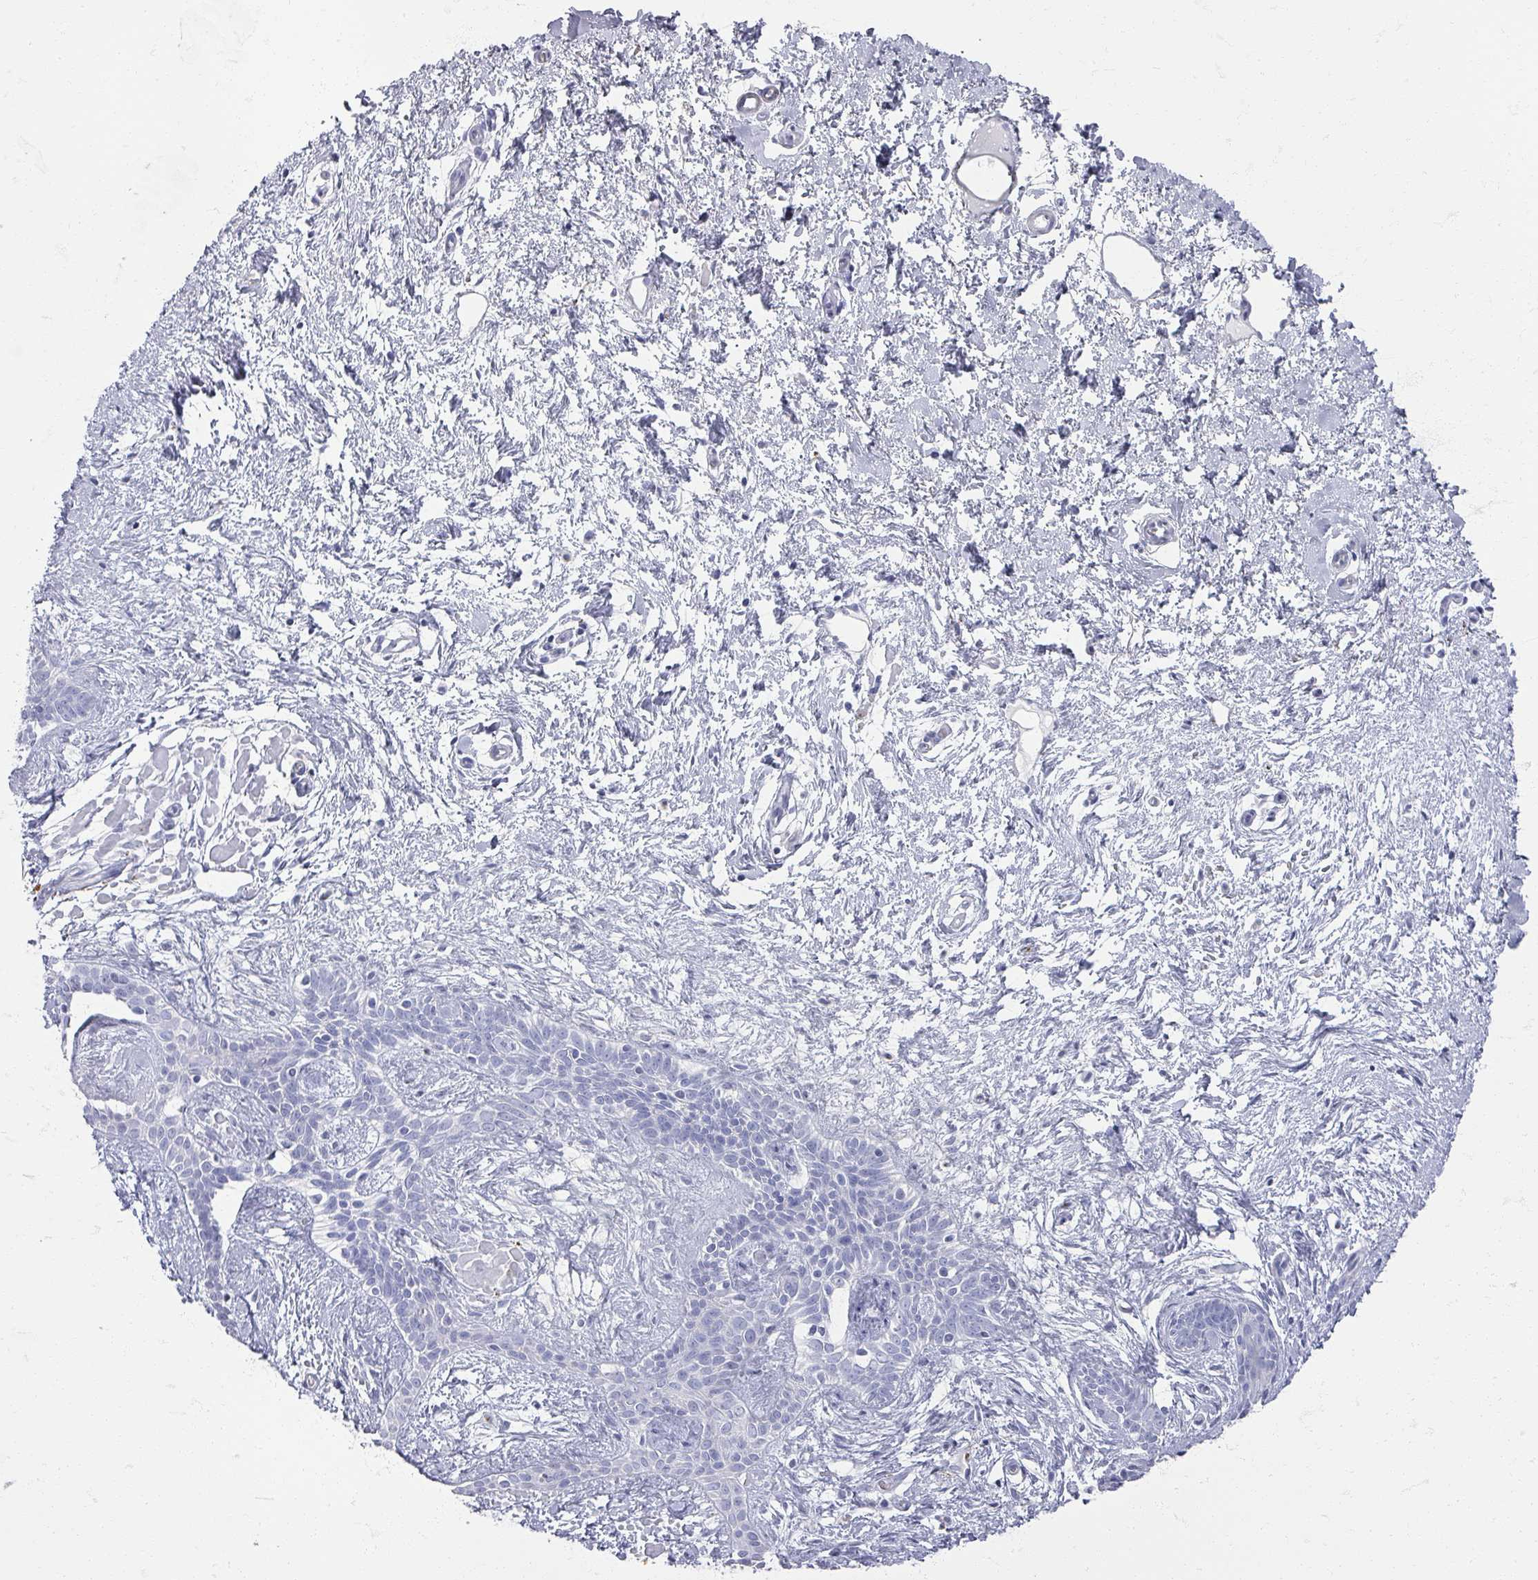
{"staining": {"intensity": "negative", "quantity": "none", "location": "none"}, "tissue": "skin cancer", "cell_type": "Tumor cells", "image_type": "cancer", "snomed": [{"axis": "morphology", "description": "Basal cell carcinoma"}, {"axis": "topography", "description": "Skin"}], "caption": "Human skin cancer (basal cell carcinoma) stained for a protein using IHC reveals no staining in tumor cells.", "gene": "OMG", "patient": {"sex": "male", "age": 78}}